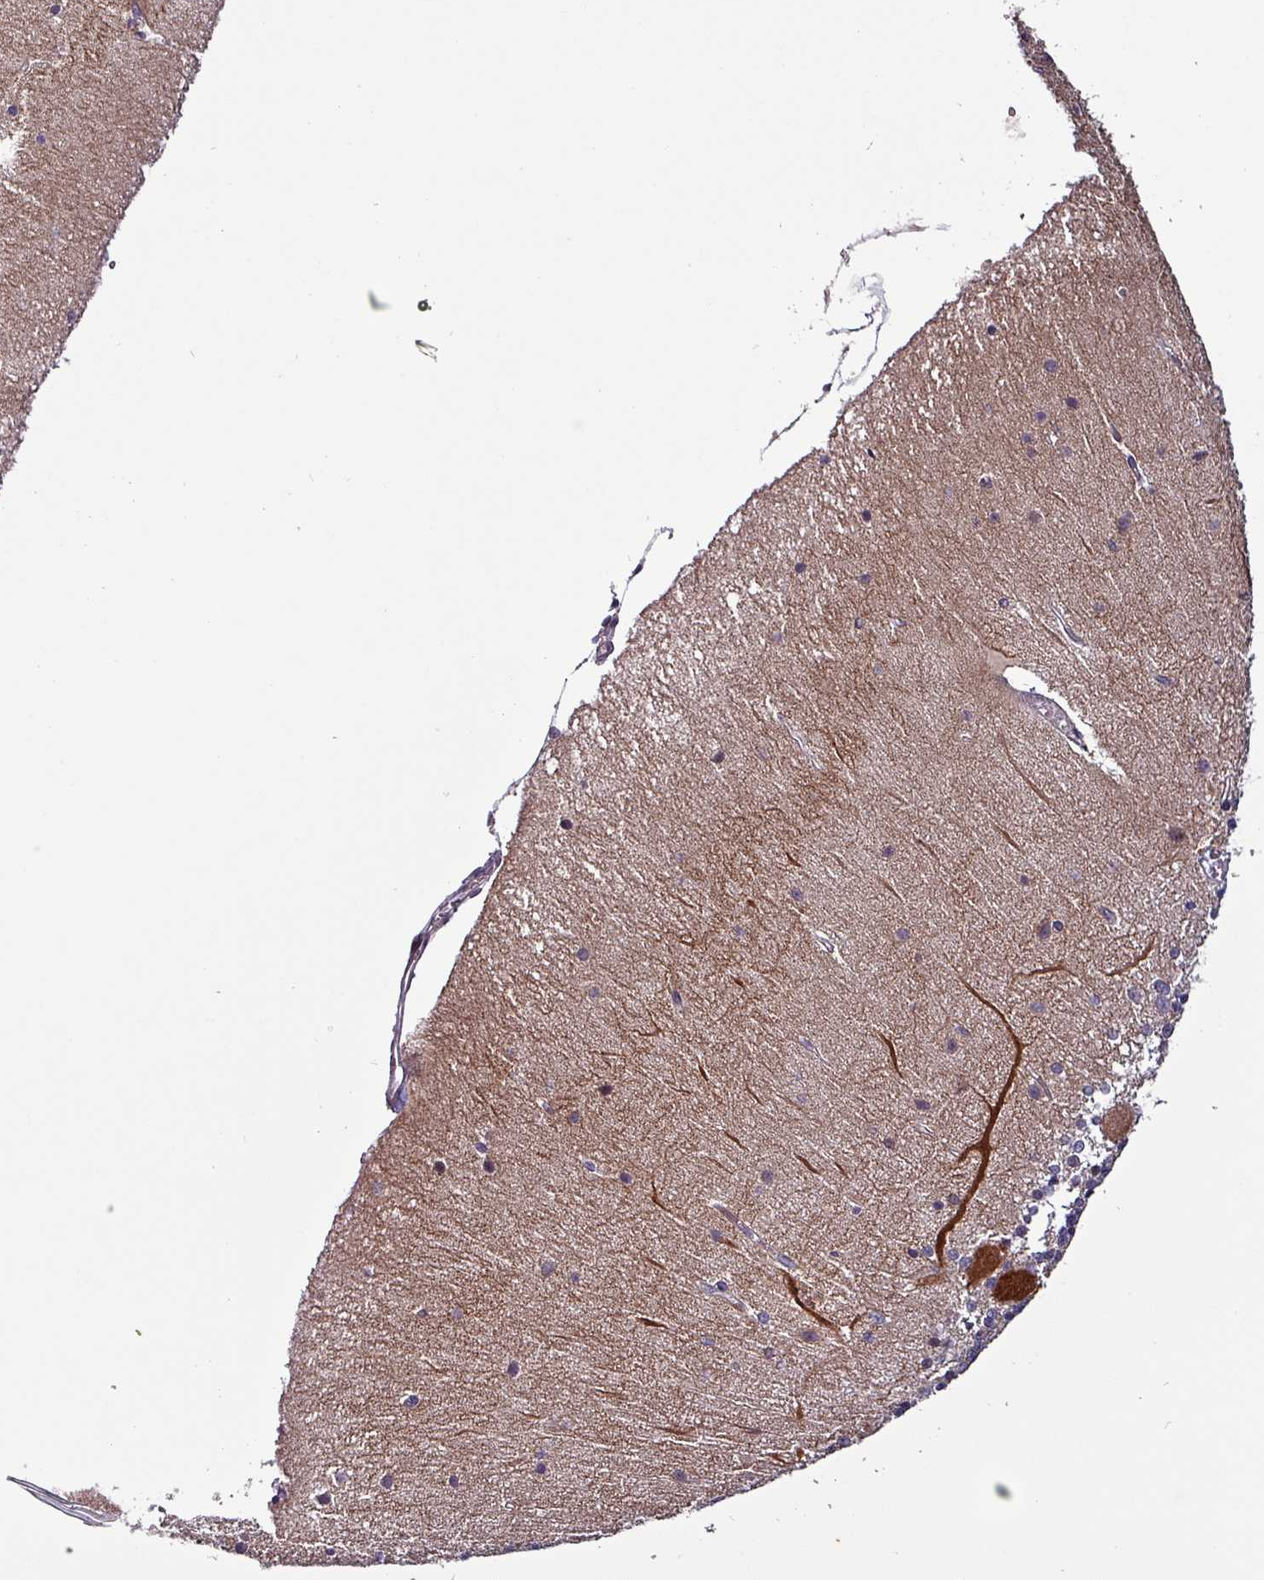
{"staining": {"intensity": "negative", "quantity": "none", "location": "none"}, "tissue": "cerebellum", "cell_type": "Cells in granular layer", "image_type": "normal", "snomed": [{"axis": "morphology", "description": "Normal tissue, NOS"}, {"axis": "topography", "description": "Cerebellum"}], "caption": "This micrograph is of normal cerebellum stained with immunohistochemistry (IHC) to label a protein in brown with the nuclei are counter-stained blue. There is no positivity in cells in granular layer.", "gene": "GRAPL", "patient": {"sex": "female", "age": 54}}